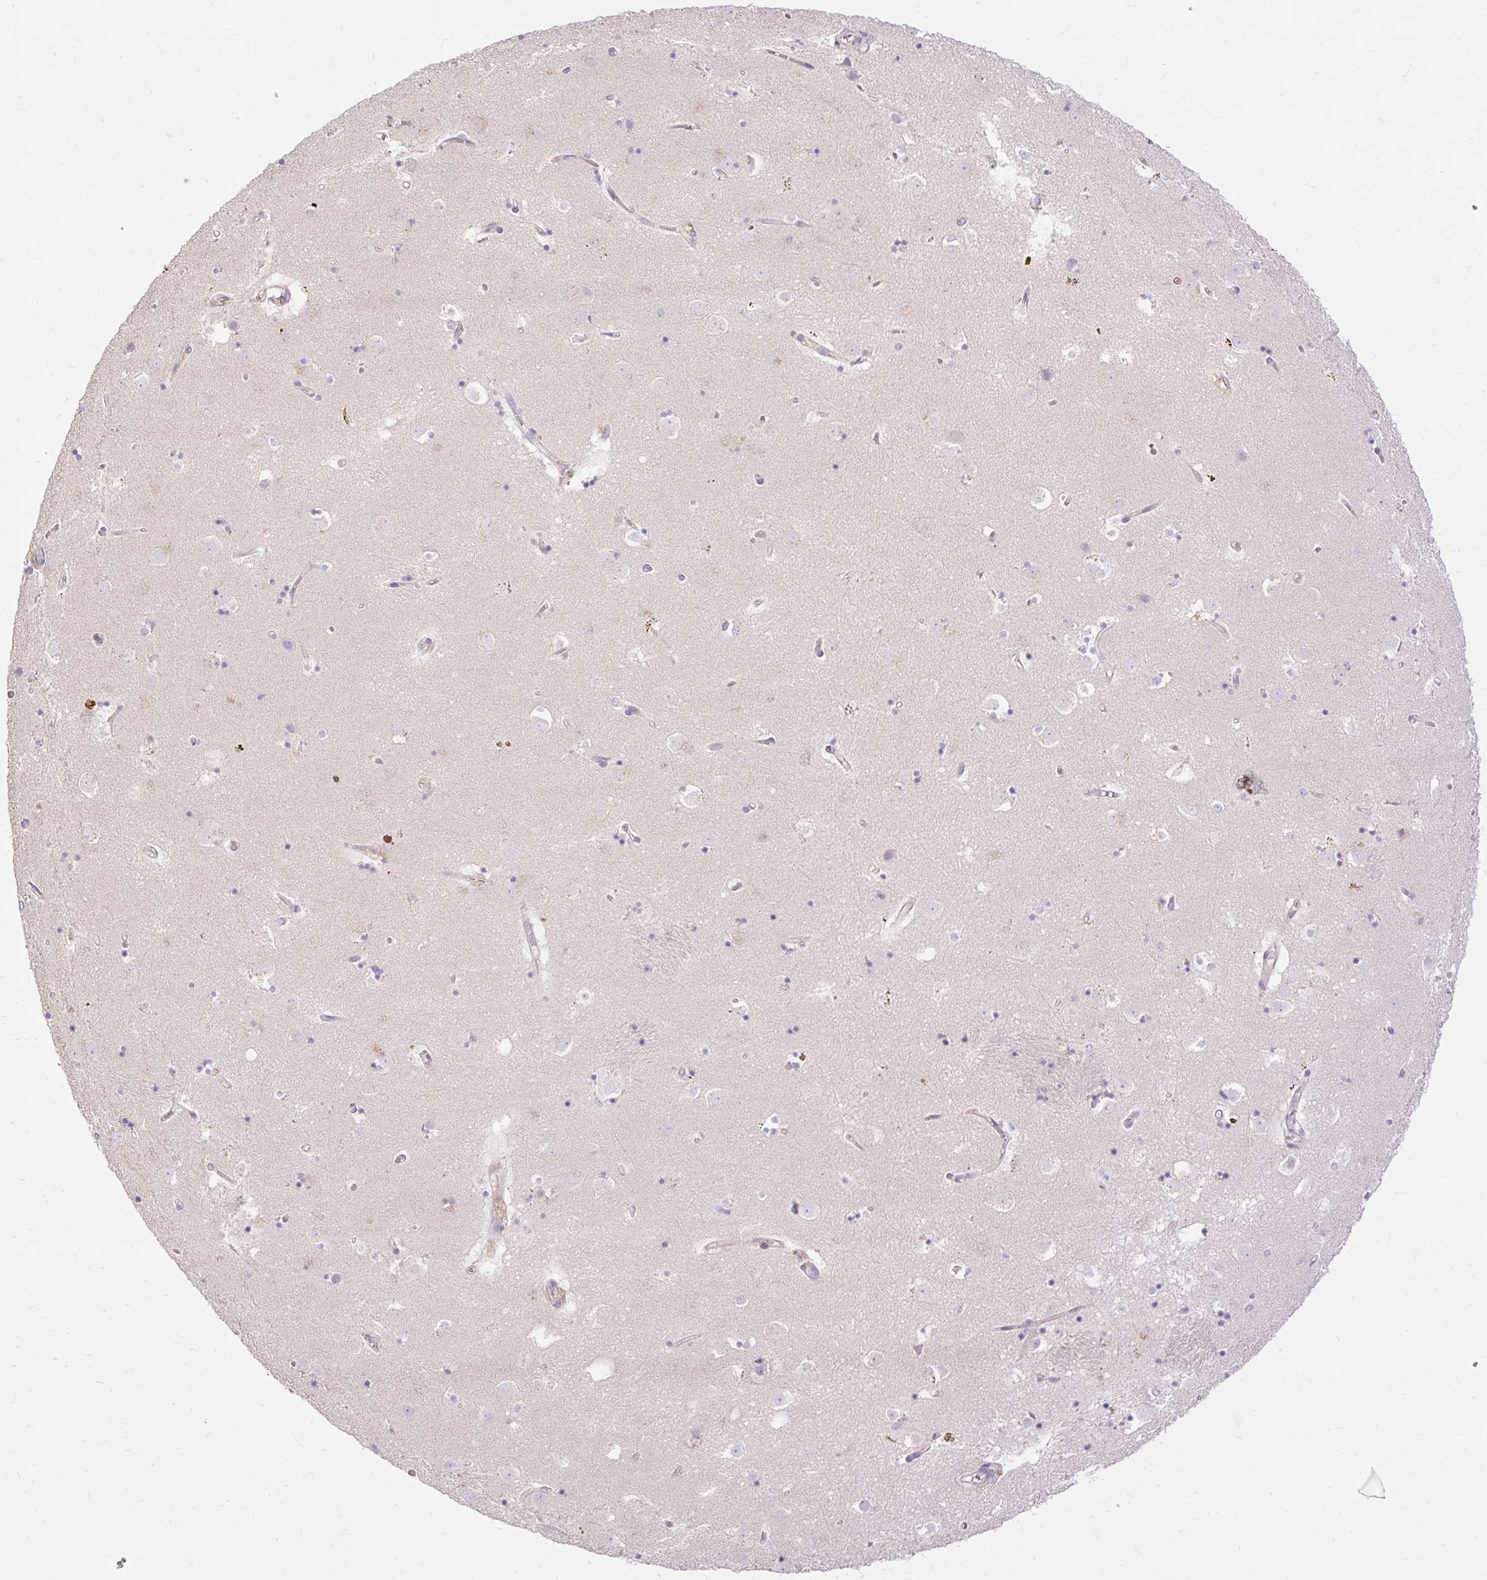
{"staining": {"intensity": "negative", "quantity": "none", "location": "none"}, "tissue": "caudate", "cell_type": "Glial cells", "image_type": "normal", "snomed": [{"axis": "morphology", "description": "Normal tissue, NOS"}, {"axis": "topography", "description": "Lateral ventricle wall"}], "caption": "A high-resolution histopathology image shows immunohistochemistry (IHC) staining of benign caudate, which exhibits no significant positivity in glial cells.", "gene": "HEXB", "patient": {"sex": "male", "age": 58}}